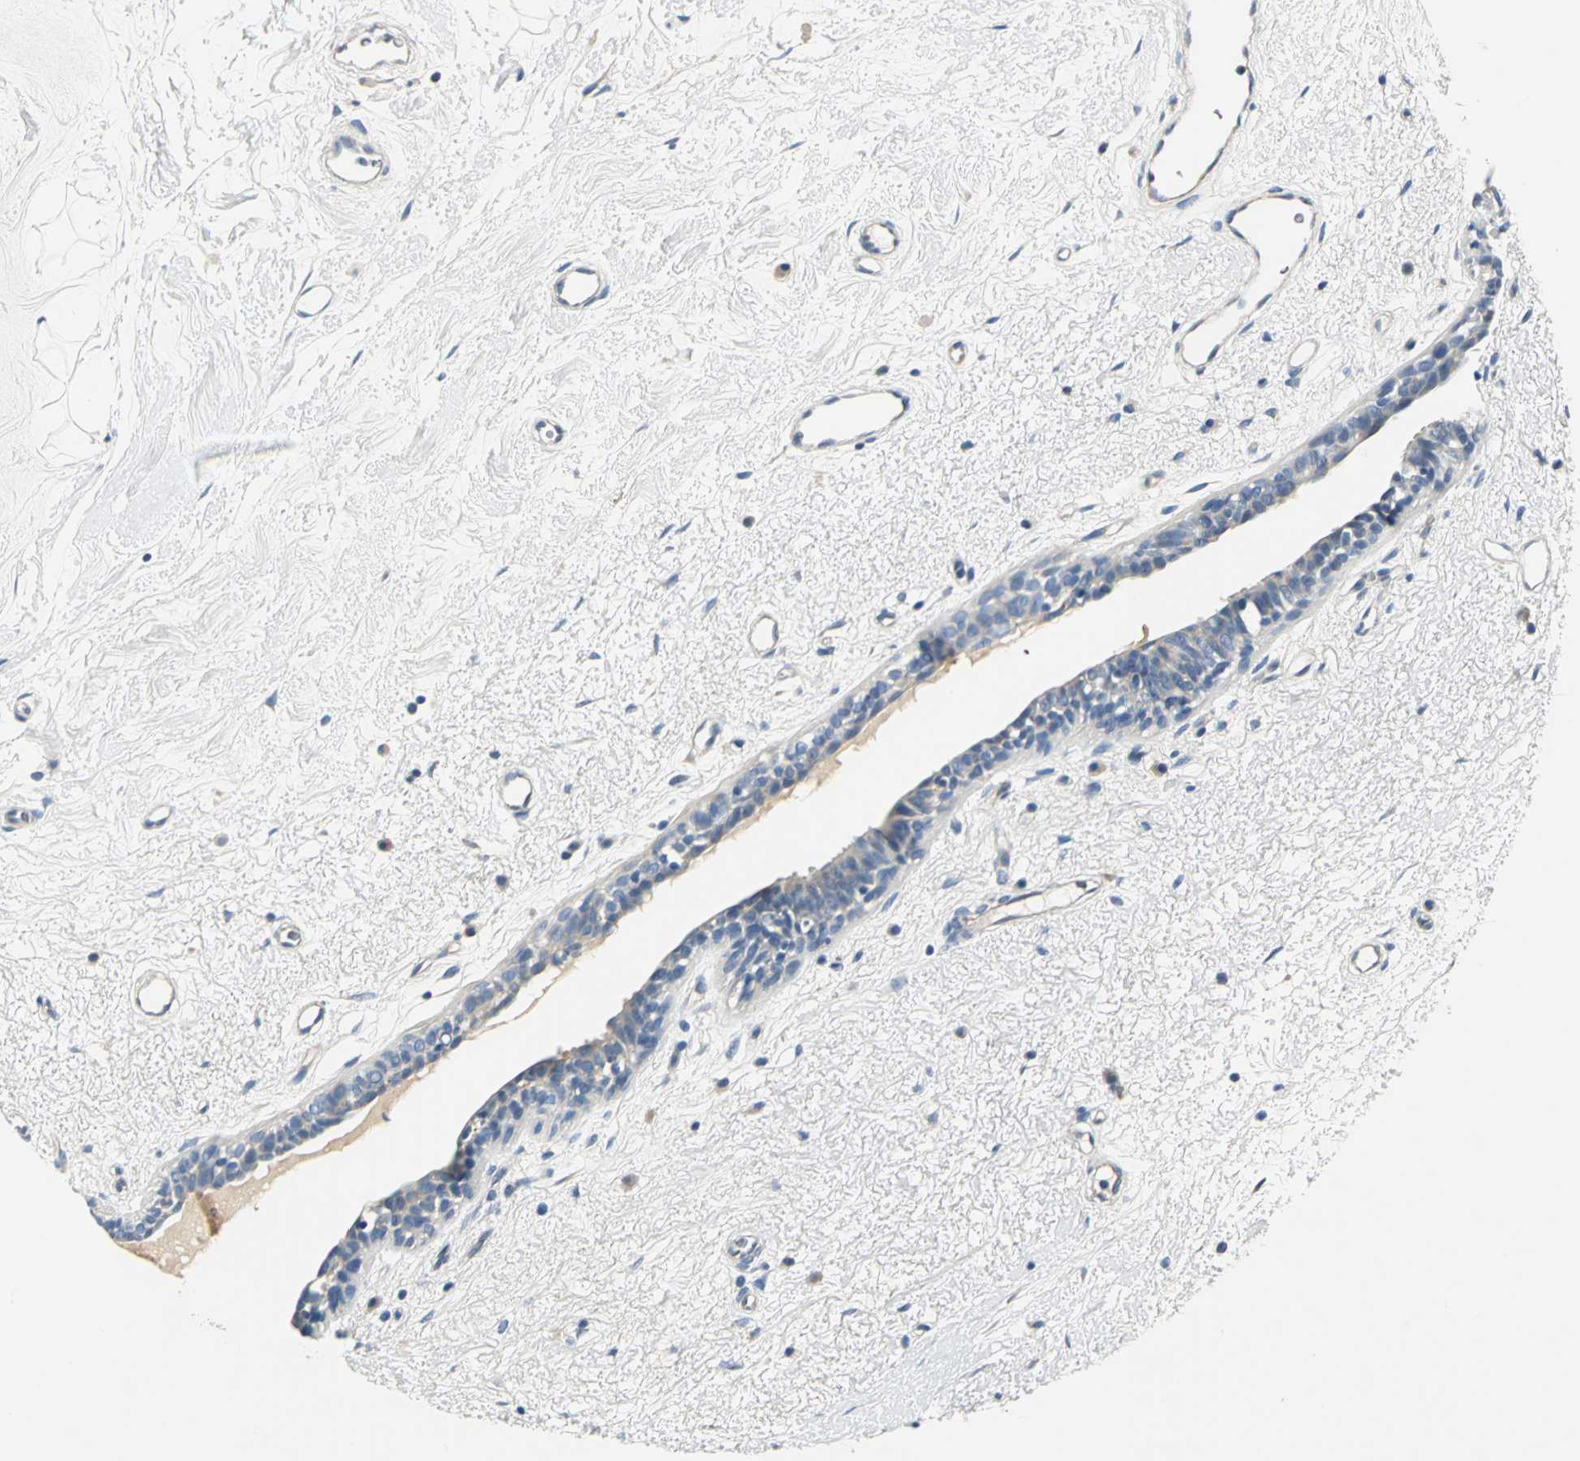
{"staining": {"intensity": "weak", "quantity": "<25%", "location": "cytoplasmic/membranous"}, "tissue": "breast cancer", "cell_type": "Tumor cells", "image_type": "cancer", "snomed": [{"axis": "morphology", "description": "Duct carcinoma"}, {"axis": "topography", "description": "Breast"}], "caption": "High power microscopy histopathology image of an immunohistochemistry micrograph of breast cancer, revealing no significant expression in tumor cells. The staining is performed using DAB brown chromogen with nuclei counter-stained in using hematoxylin.", "gene": "RIPOR1", "patient": {"sex": "female", "age": 40}}